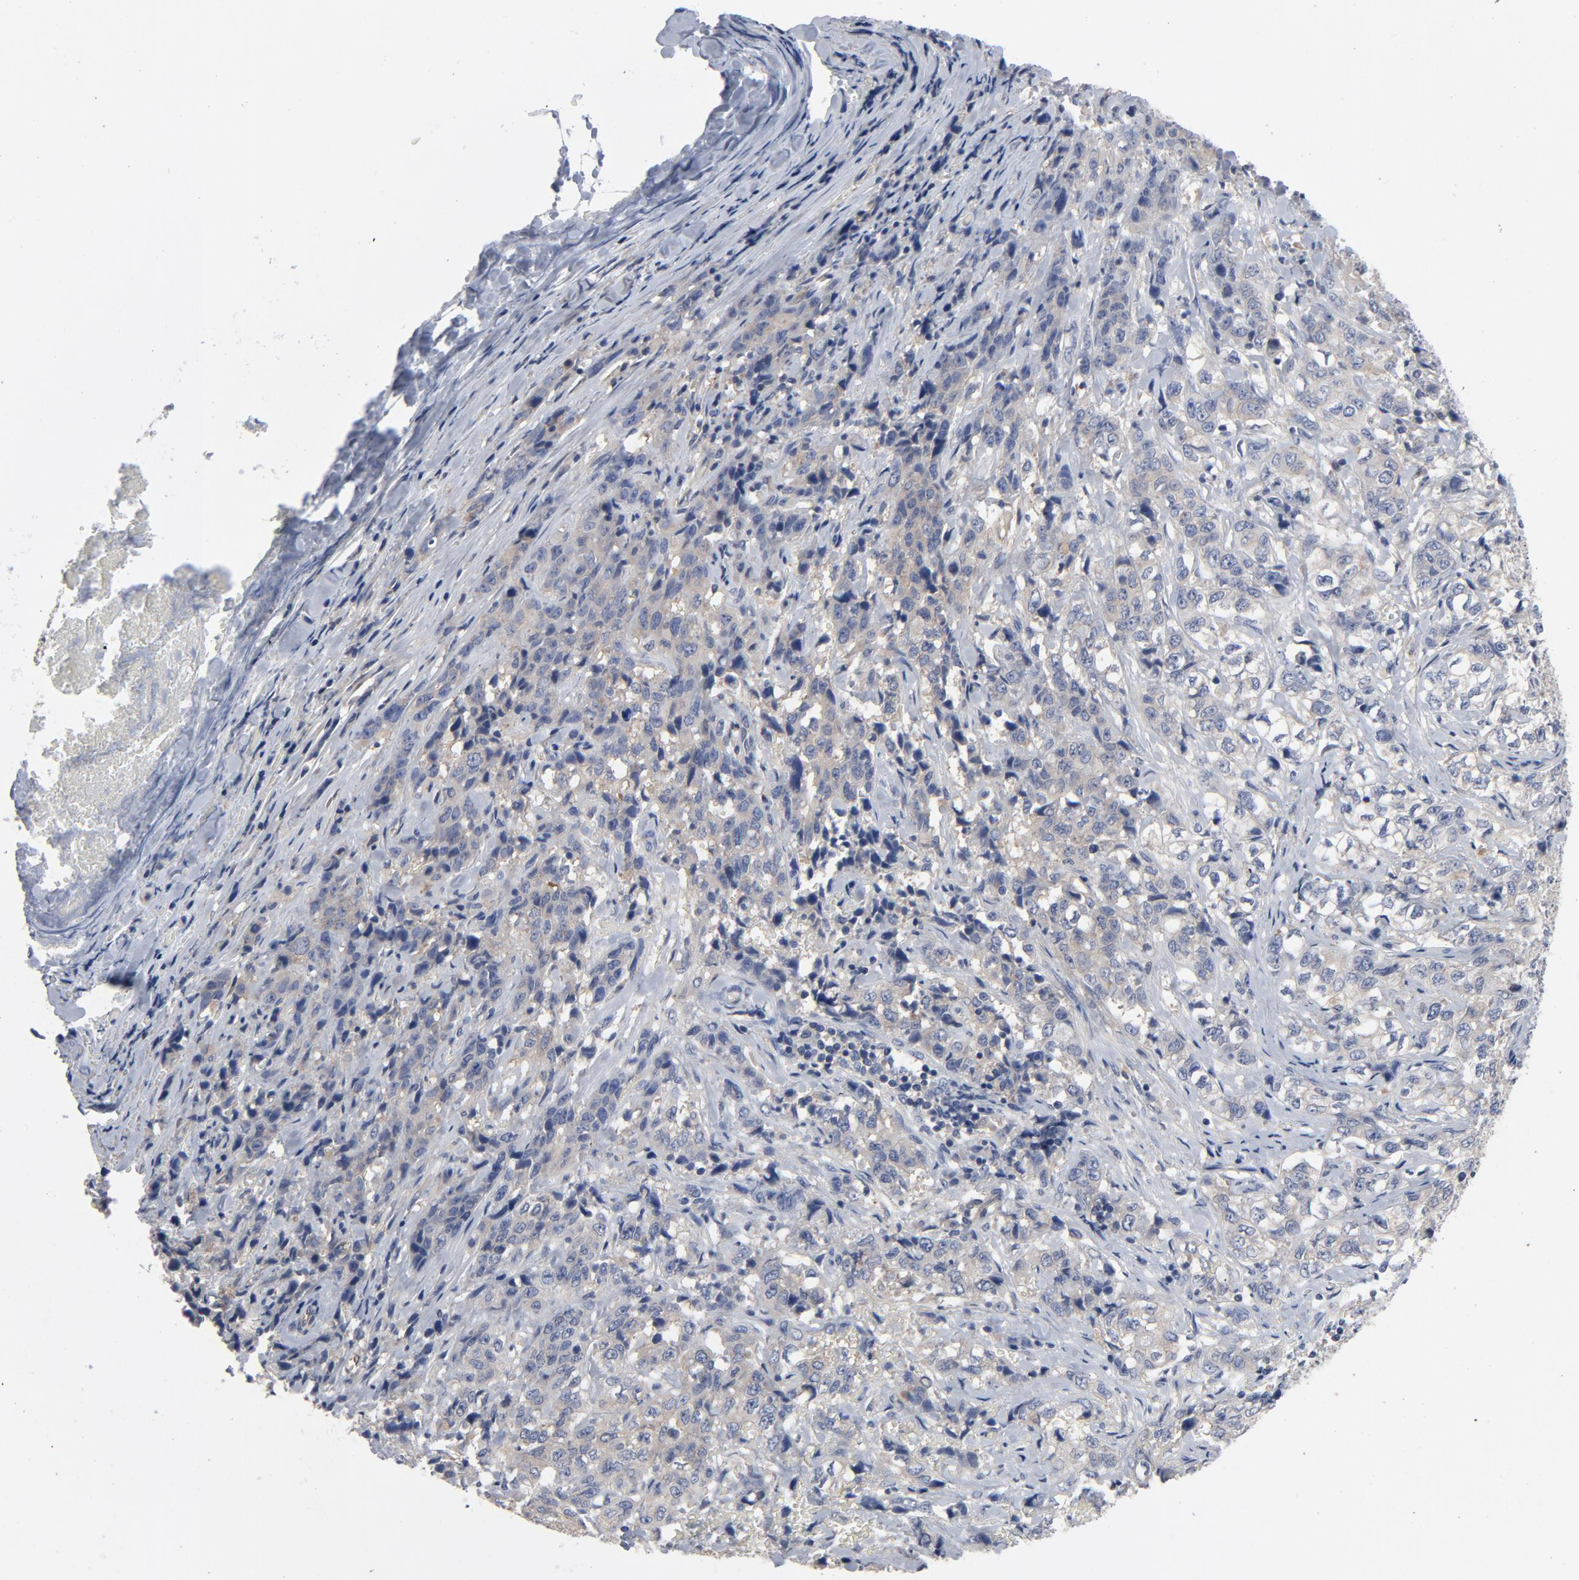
{"staining": {"intensity": "moderate", "quantity": ">75%", "location": "cytoplasmic/membranous"}, "tissue": "stomach cancer", "cell_type": "Tumor cells", "image_type": "cancer", "snomed": [{"axis": "morphology", "description": "Adenocarcinoma, NOS"}, {"axis": "topography", "description": "Stomach"}], "caption": "Approximately >75% of tumor cells in human stomach cancer (adenocarcinoma) display moderate cytoplasmic/membranous protein staining as visualized by brown immunohistochemical staining.", "gene": "DYNLT3", "patient": {"sex": "male", "age": 48}}